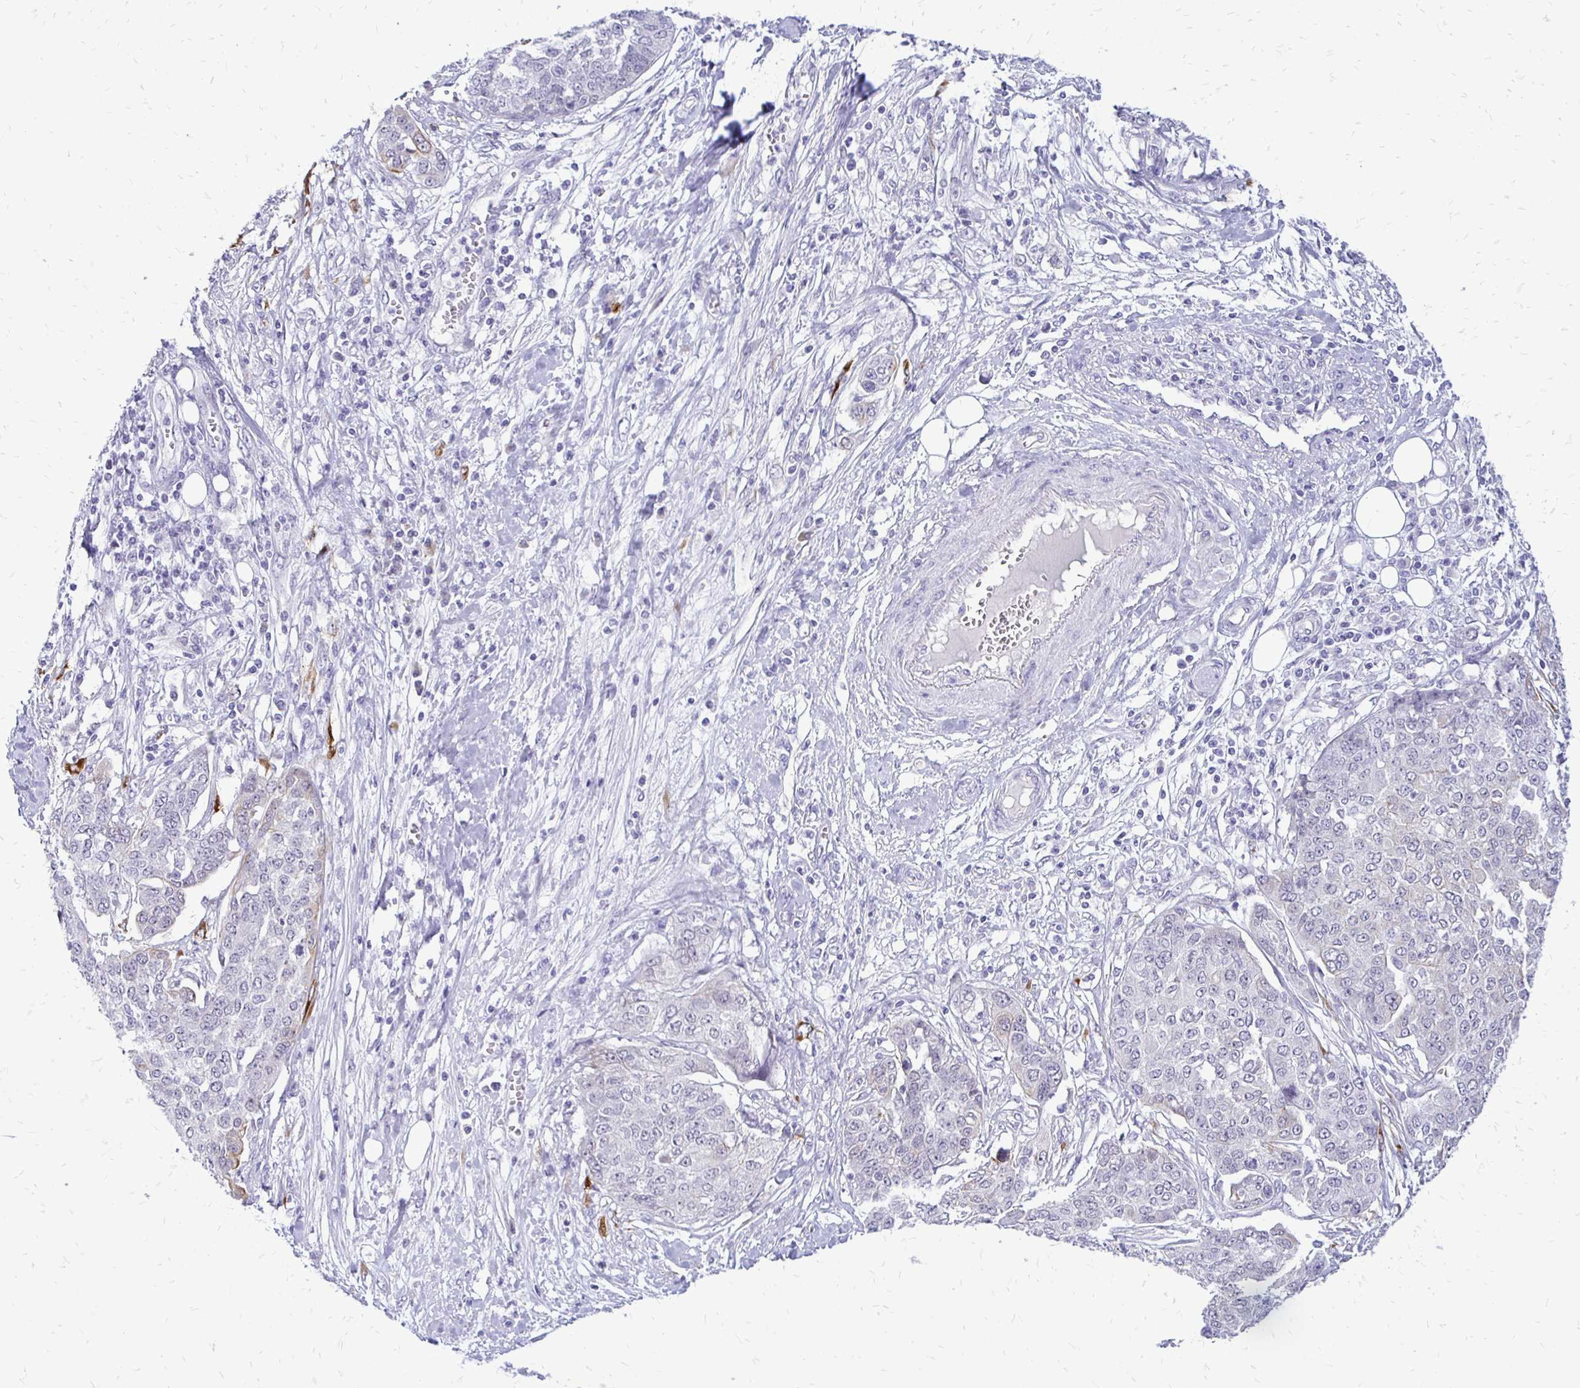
{"staining": {"intensity": "negative", "quantity": "none", "location": "none"}, "tissue": "ovarian cancer", "cell_type": "Tumor cells", "image_type": "cancer", "snomed": [{"axis": "morphology", "description": "Cystadenocarcinoma, serous, NOS"}, {"axis": "topography", "description": "Soft tissue"}, {"axis": "topography", "description": "Ovary"}], "caption": "Immunohistochemistry of ovarian serous cystadenocarcinoma displays no expression in tumor cells.", "gene": "EPYC", "patient": {"sex": "female", "age": 57}}